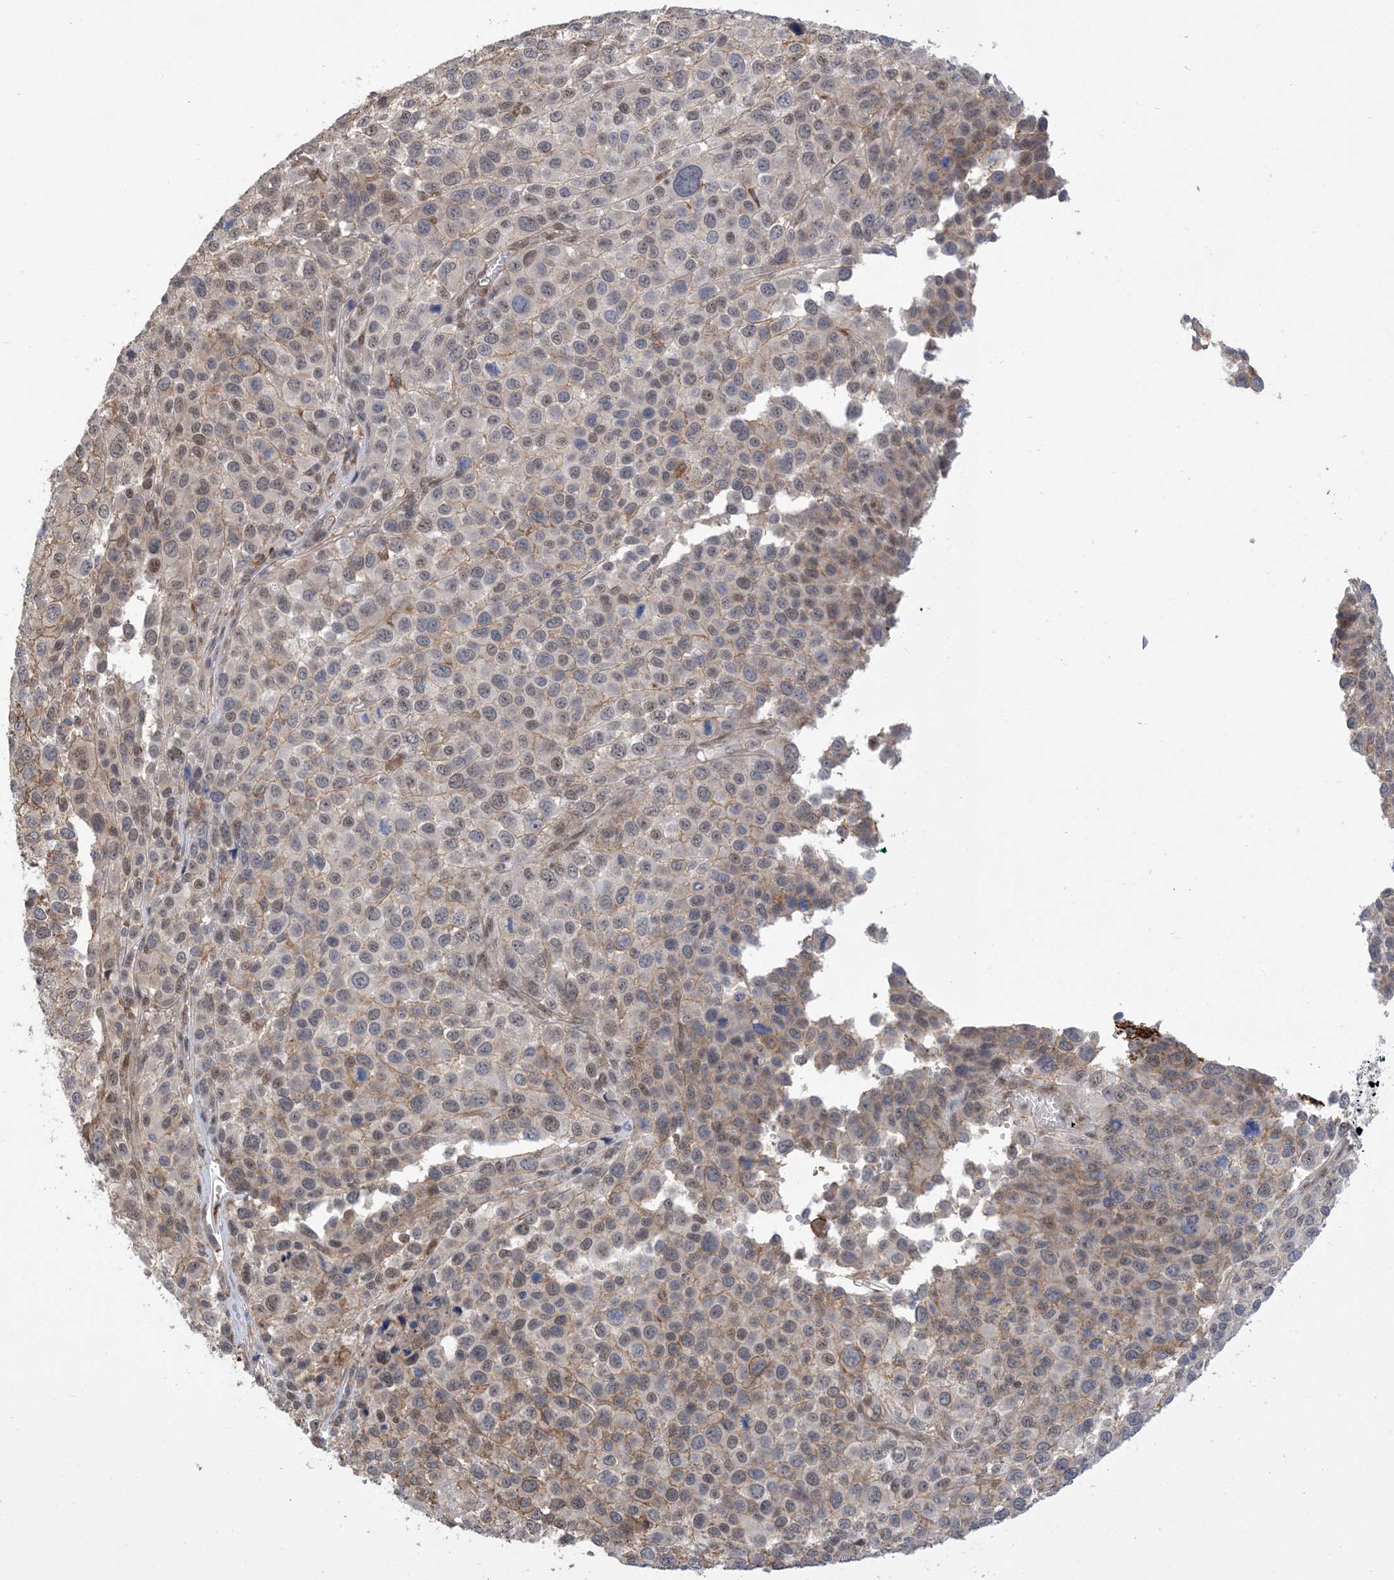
{"staining": {"intensity": "weak", "quantity": "25%-75%", "location": "cytoplasmic/membranous,nuclear"}, "tissue": "melanoma", "cell_type": "Tumor cells", "image_type": "cancer", "snomed": [{"axis": "morphology", "description": "Malignant melanoma, NOS"}, {"axis": "topography", "description": "Skin of trunk"}], "caption": "Immunohistochemistry image of human malignant melanoma stained for a protein (brown), which shows low levels of weak cytoplasmic/membranous and nuclear staining in approximately 25%-75% of tumor cells.", "gene": "ZNF8", "patient": {"sex": "male", "age": 71}}